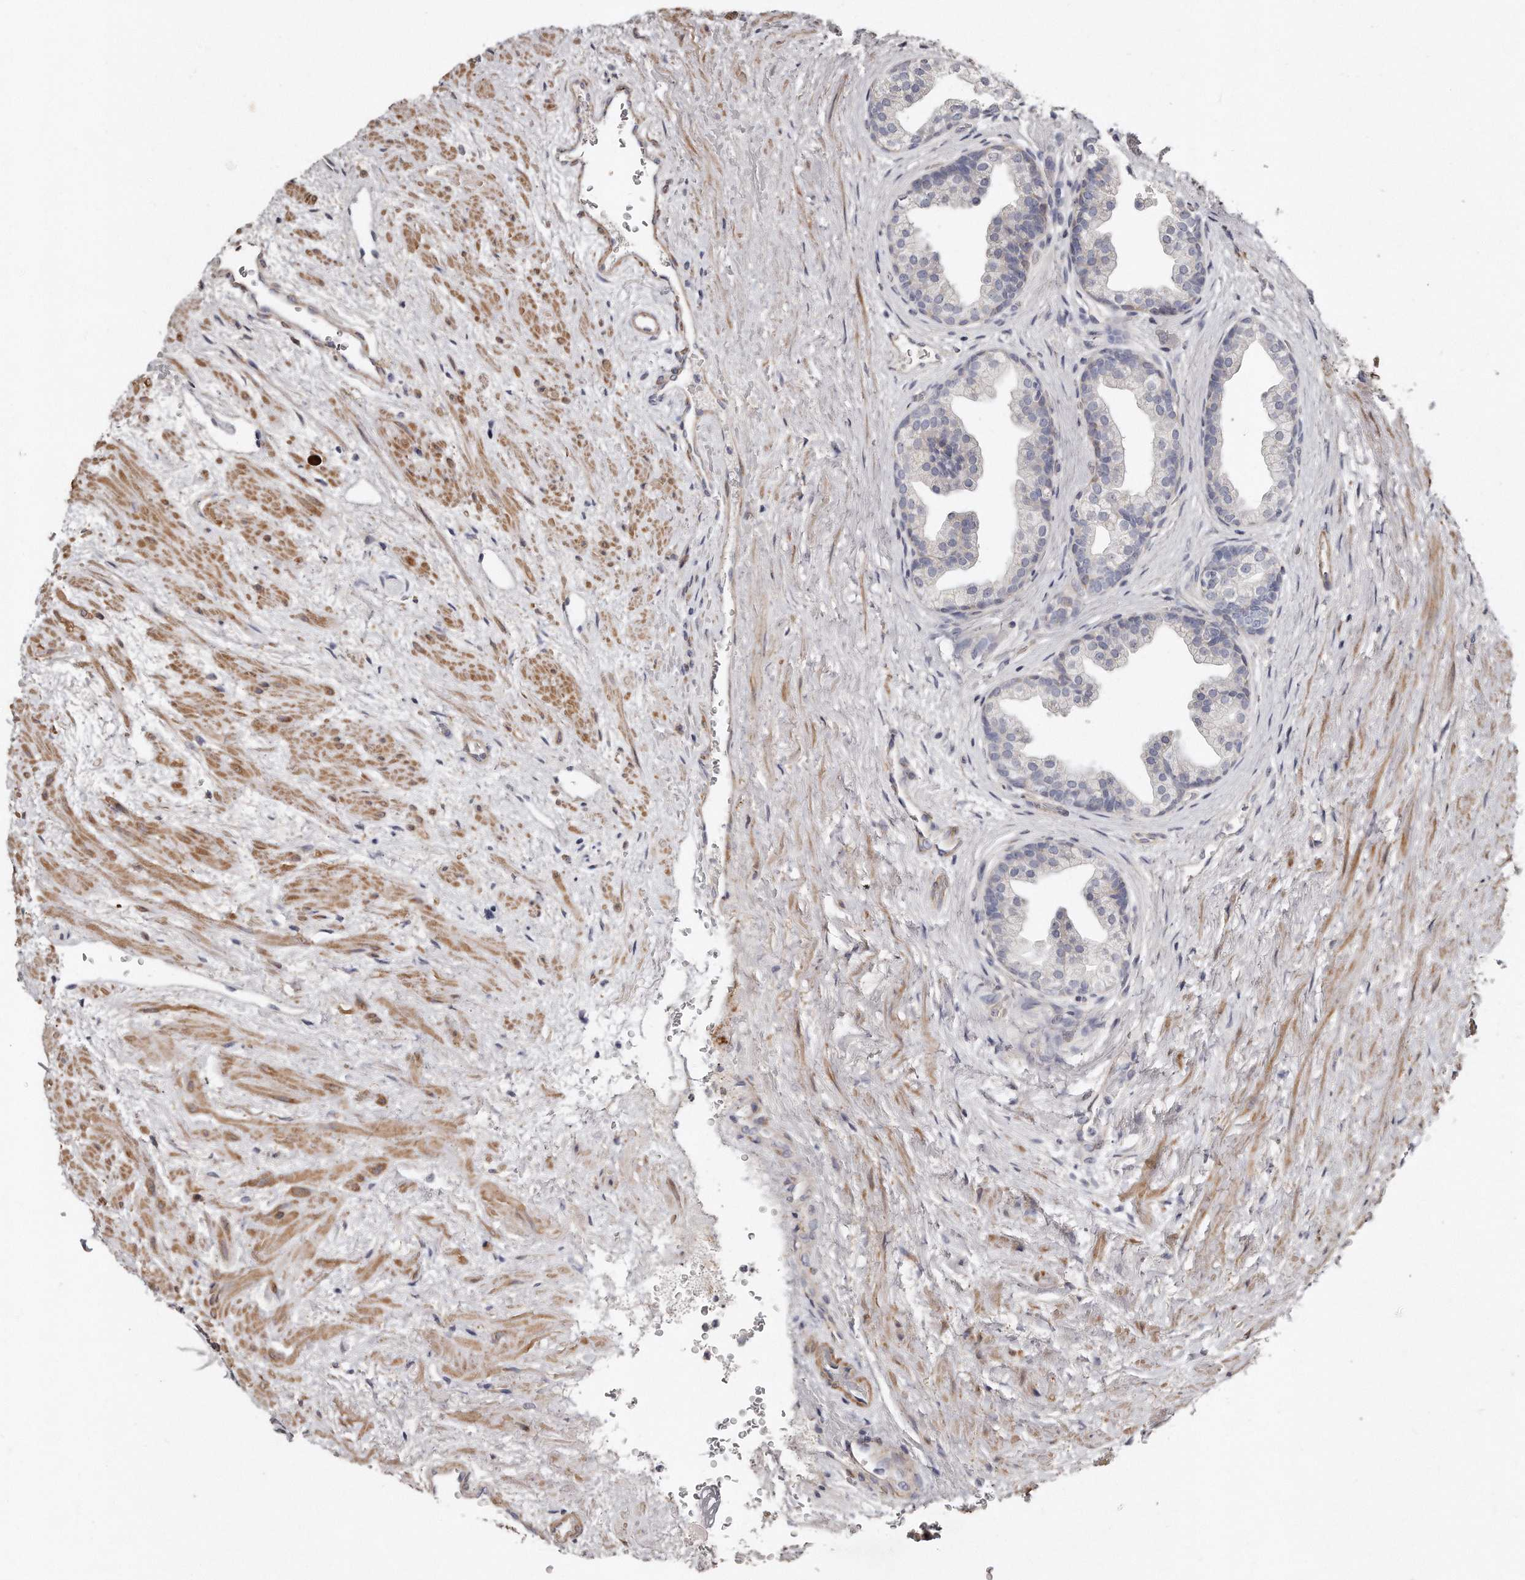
{"staining": {"intensity": "negative", "quantity": "none", "location": "none"}, "tissue": "prostate", "cell_type": "Glandular cells", "image_type": "normal", "snomed": [{"axis": "morphology", "description": "Normal tissue, NOS"}, {"axis": "topography", "description": "Prostate"}], "caption": "Glandular cells show no significant protein expression in unremarkable prostate. Nuclei are stained in blue.", "gene": "LMOD1", "patient": {"sex": "male", "age": 48}}